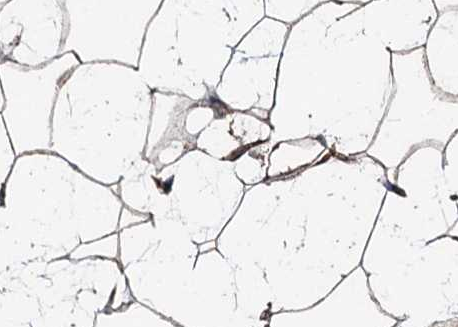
{"staining": {"intensity": "moderate", "quantity": "25%-75%", "location": "cytoplasmic/membranous"}, "tissue": "adipose tissue", "cell_type": "Adipocytes", "image_type": "normal", "snomed": [{"axis": "morphology", "description": "Normal tissue, NOS"}, {"axis": "topography", "description": "Breast"}], "caption": "Protein expression analysis of benign human adipose tissue reveals moderate cytoplasmic/membranous expression in approximately 25%-75% of adipocytes. (IHC, brightfield microscopy, high magnification).", "gene": "SPART", "patient": {"sex": "female", "age": 26}}